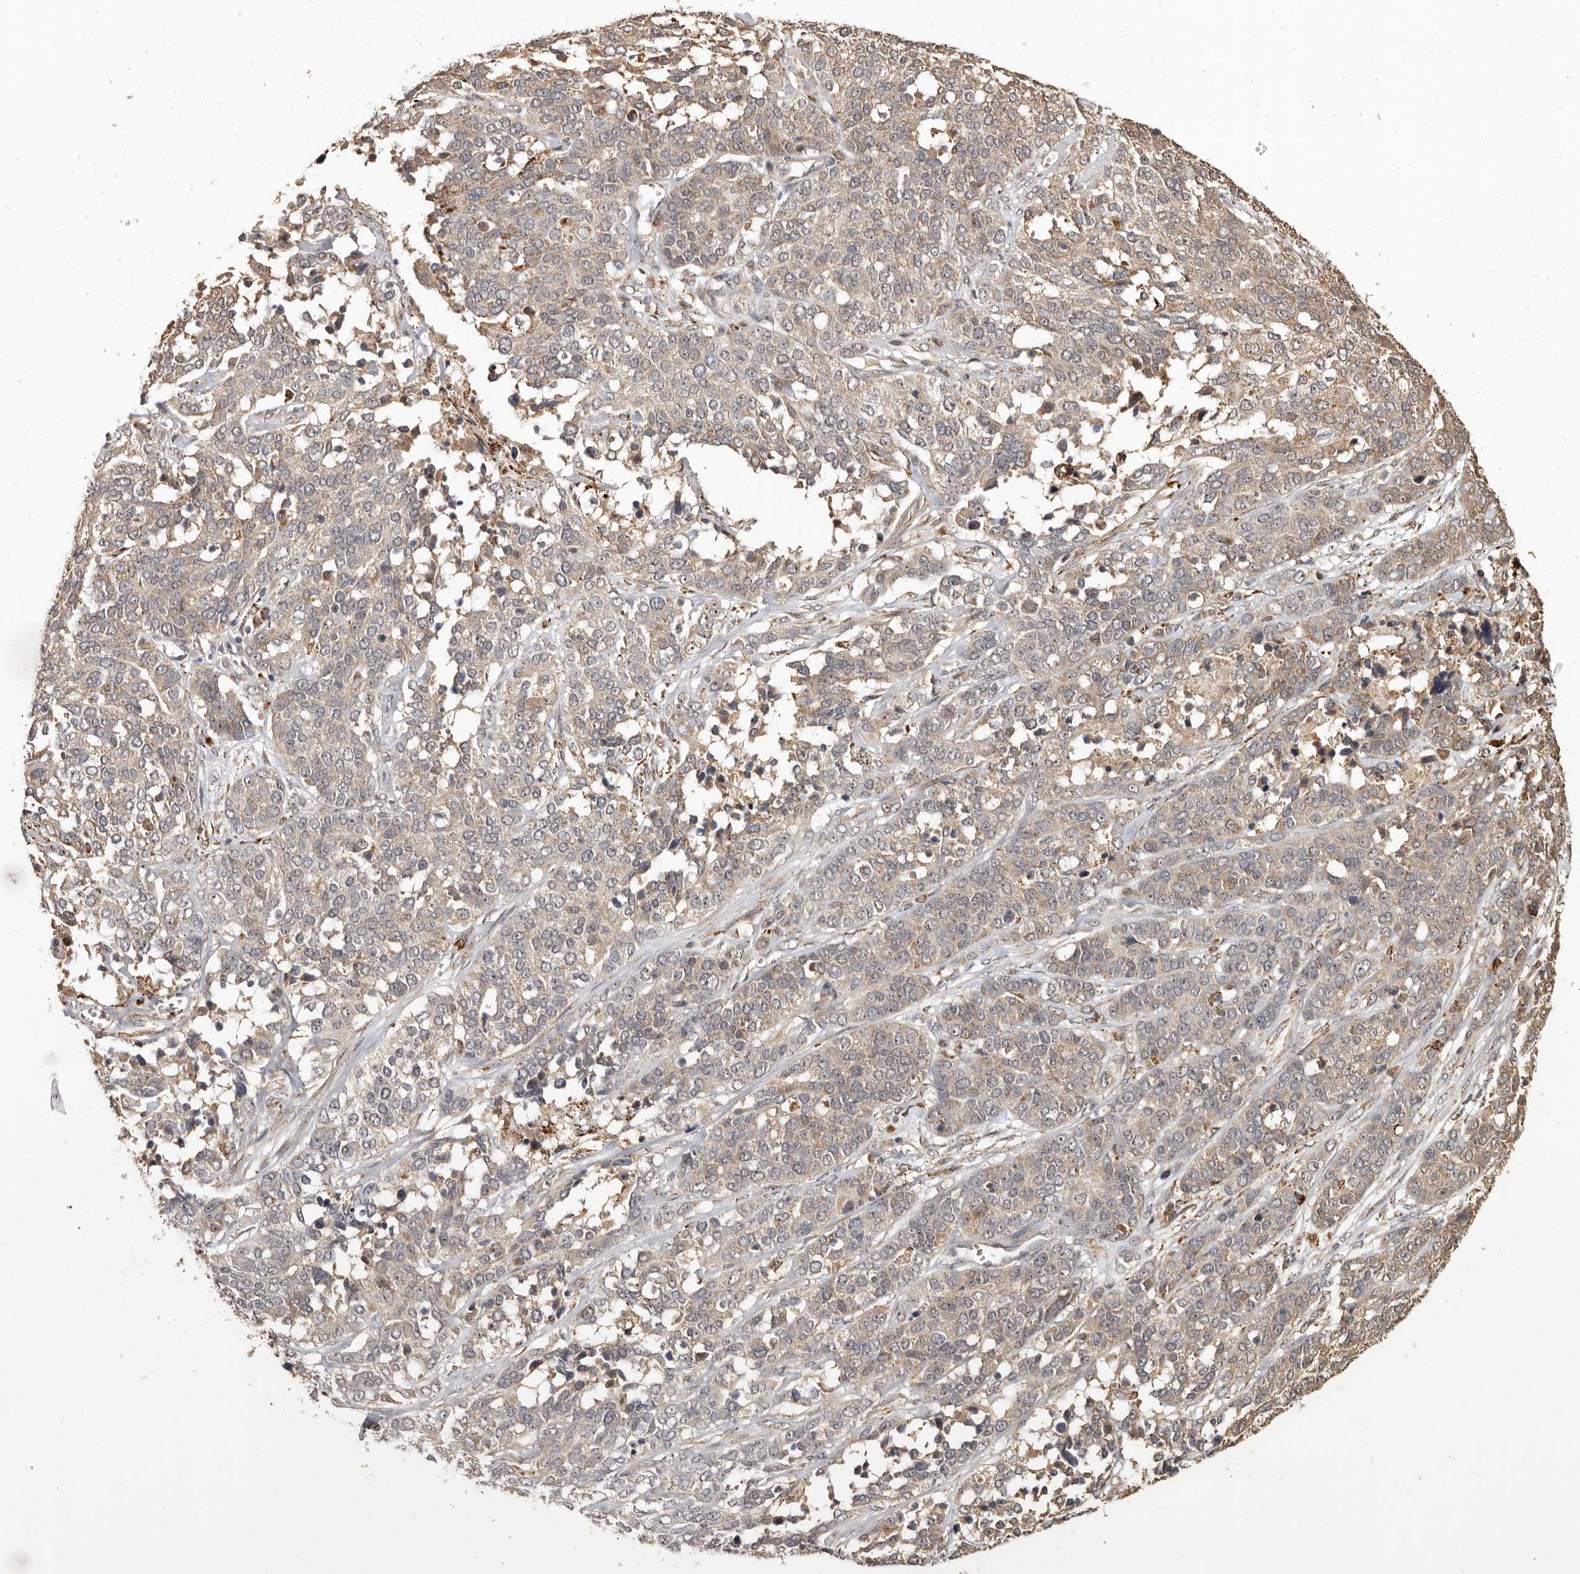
{"staining": {"intensity": "weak", "quantity": "25%-75%", "location": "cytoplasmic/membranous"}, "tissue": "ovarian cancer", "cell_type": "Tumor cells", "image_type": "cancer", "snomed": [{"axis": "morphology", "description": "Cystadenocarcinoma, serous, NOS"}, {"axis": "topography", "description": "Ovary"}], "caption": "Ovarian cancer (serous cystadenocarcinoma) tissue exhibits weak cytoplasmic/membranous positivity in approximately 25%-75% of tumor cells, visualized by immunohistochemistry.", "gene": "AKAP7", "patient": {"sex": "female", "age": 44}}